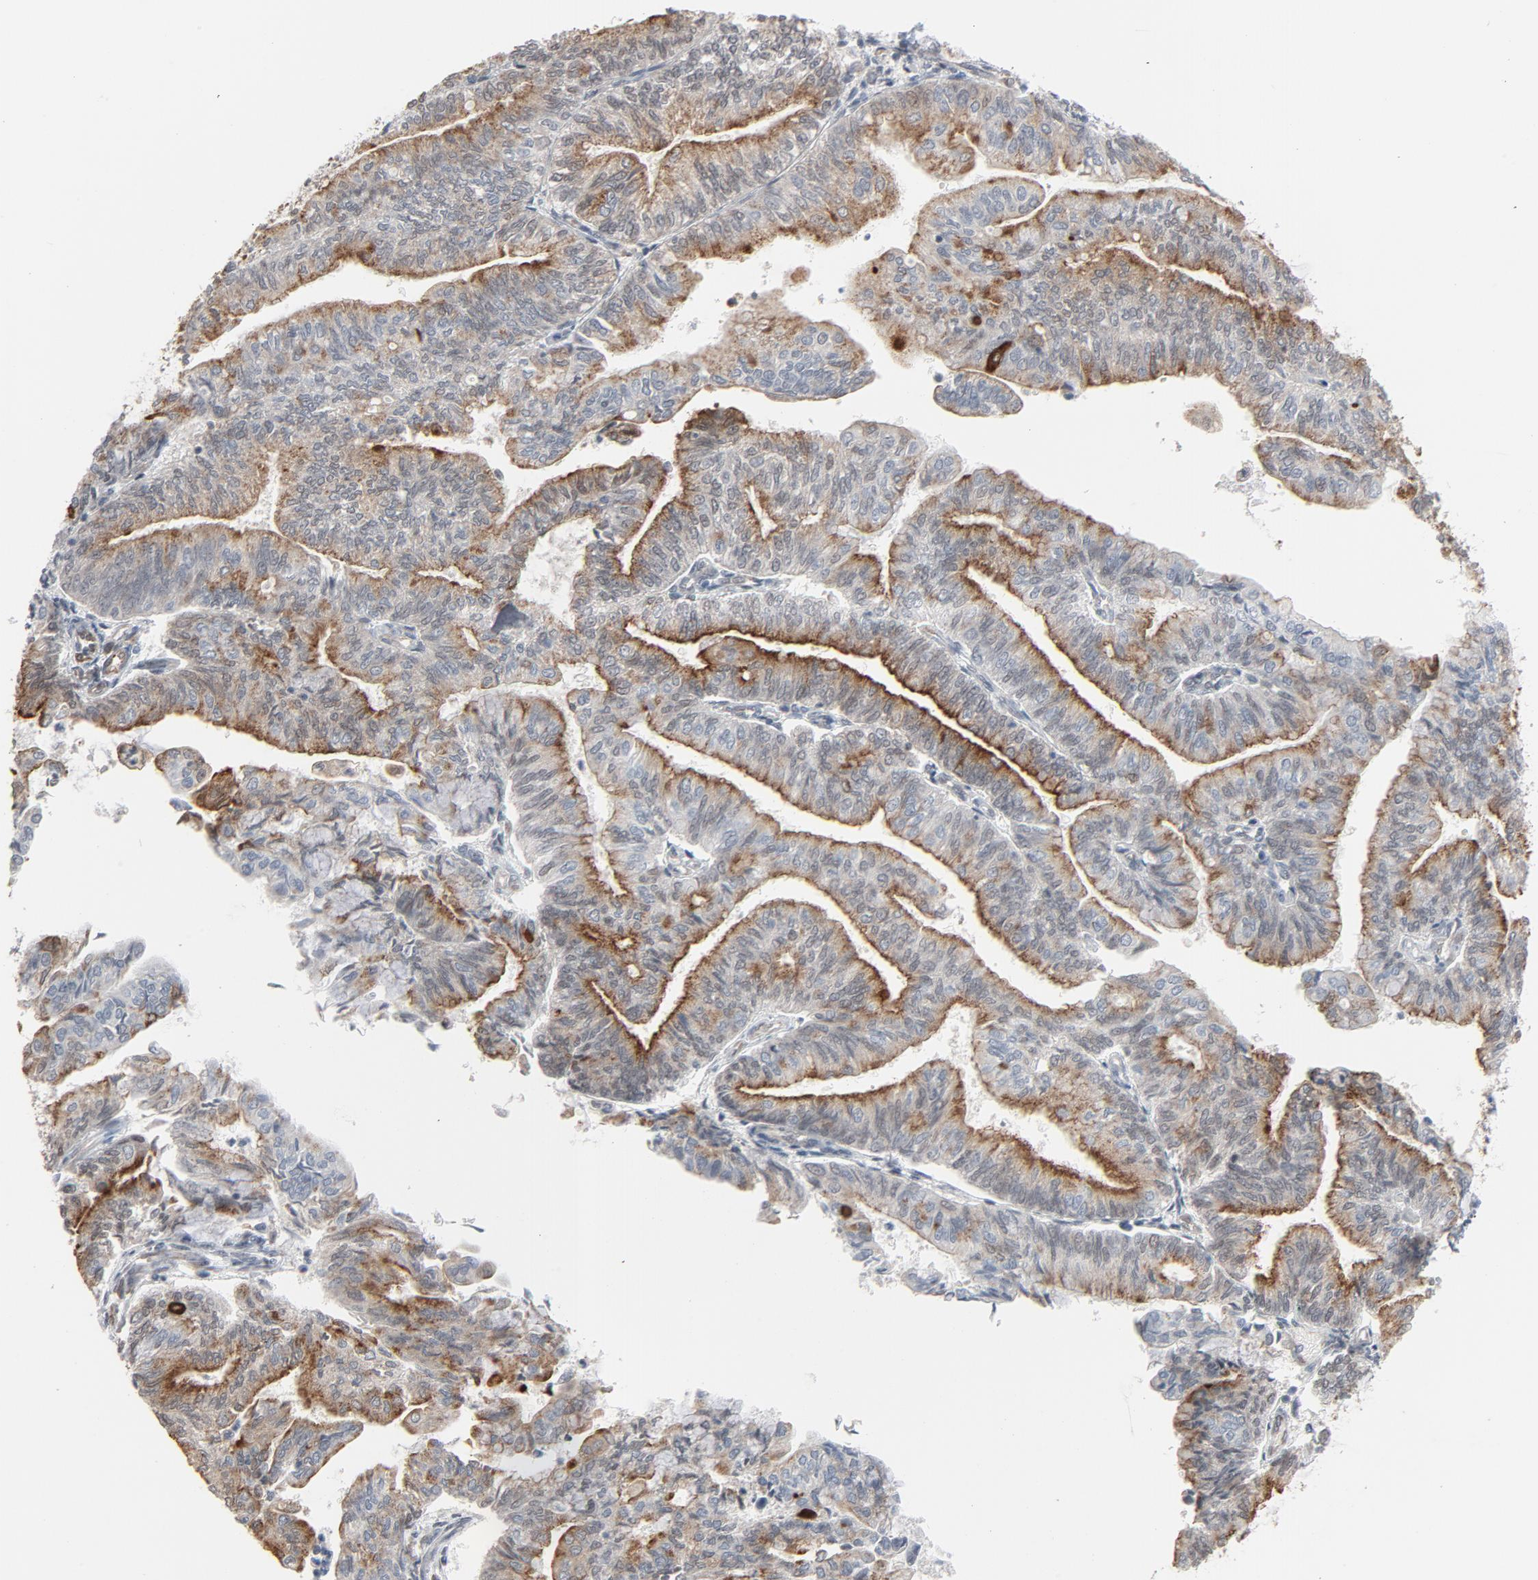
{"staining": {"intensity": "moderate", "quantity": ">75%", "location": "cytoplasmic/membranous"}, "tissue": "endometrial cancer", "cell_type": "Tumor cells", "image_type": "cancer", "snomed": [{"axis": "morphology", "description": "Adenocarcinoma, NOS"}, {"axis": "topography", "description": "Endometrium"}], "caption": "Endometrial adenocarcinoma tissue shows moderate cytoplasmic/membranous positivity in approximately >75% of tumor cells", "gene": "ITPR3", "patient": {"sex": "female", "age": 59}}